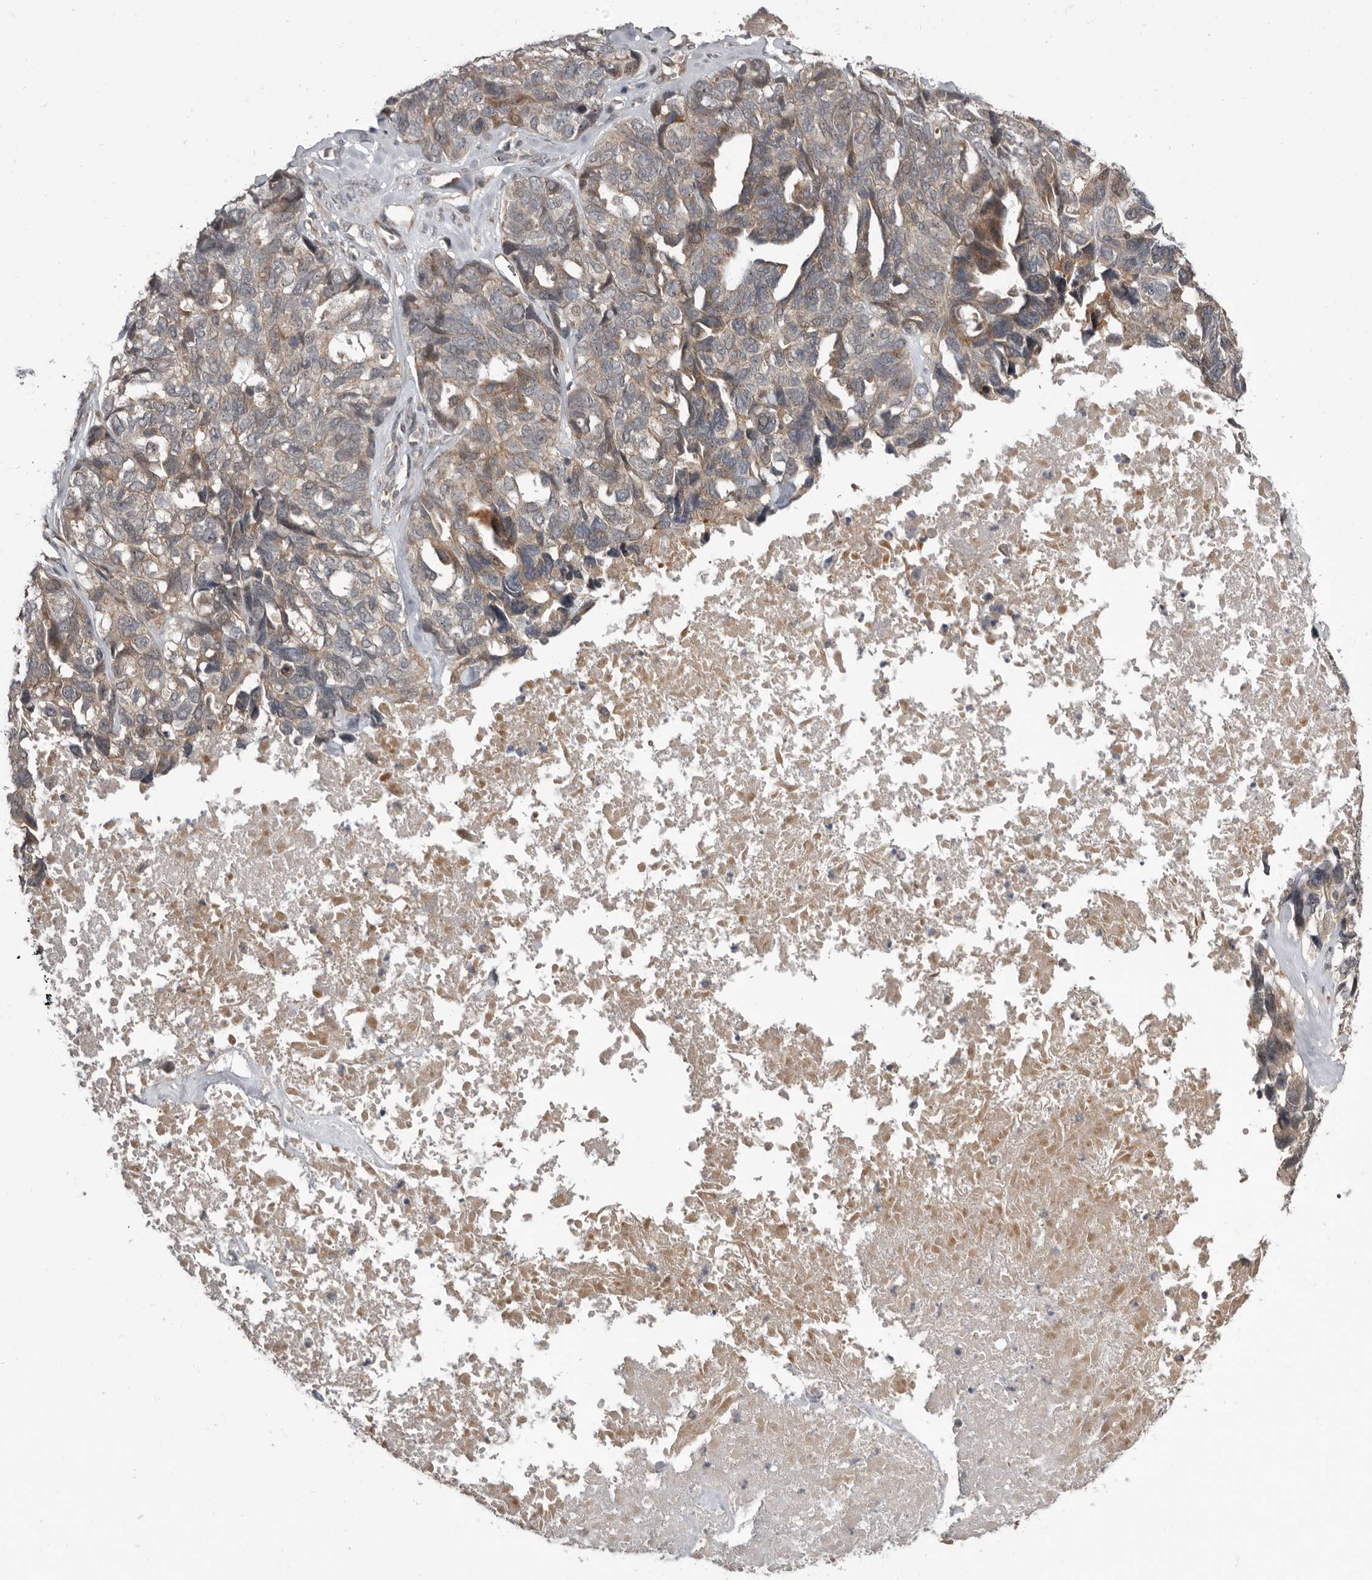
{"staining": {"intensity": "weak", "quantity": "25%-75%", "location": "cytoplasmic/membranous"}, "tissue": "ovarian cancer", "cell_type": "Tumor cells", "image_type": "cancer", "snomed": [{"axis": "morphology", "description": "Cystadenocarcinoma, serous, NOS"}, {"axis": "topography", "description": "Ovary"}], "caption": "A histopathology image showing weak cytoplasmic/membranous expression in approximately 25%-75% of tumor cells in serous cystadenocarcinoma (ovarian), as visualized by brown immunohistochemical staining.", "gene": "FGFR4", "patient": {"sex": "female", "age": 79}}